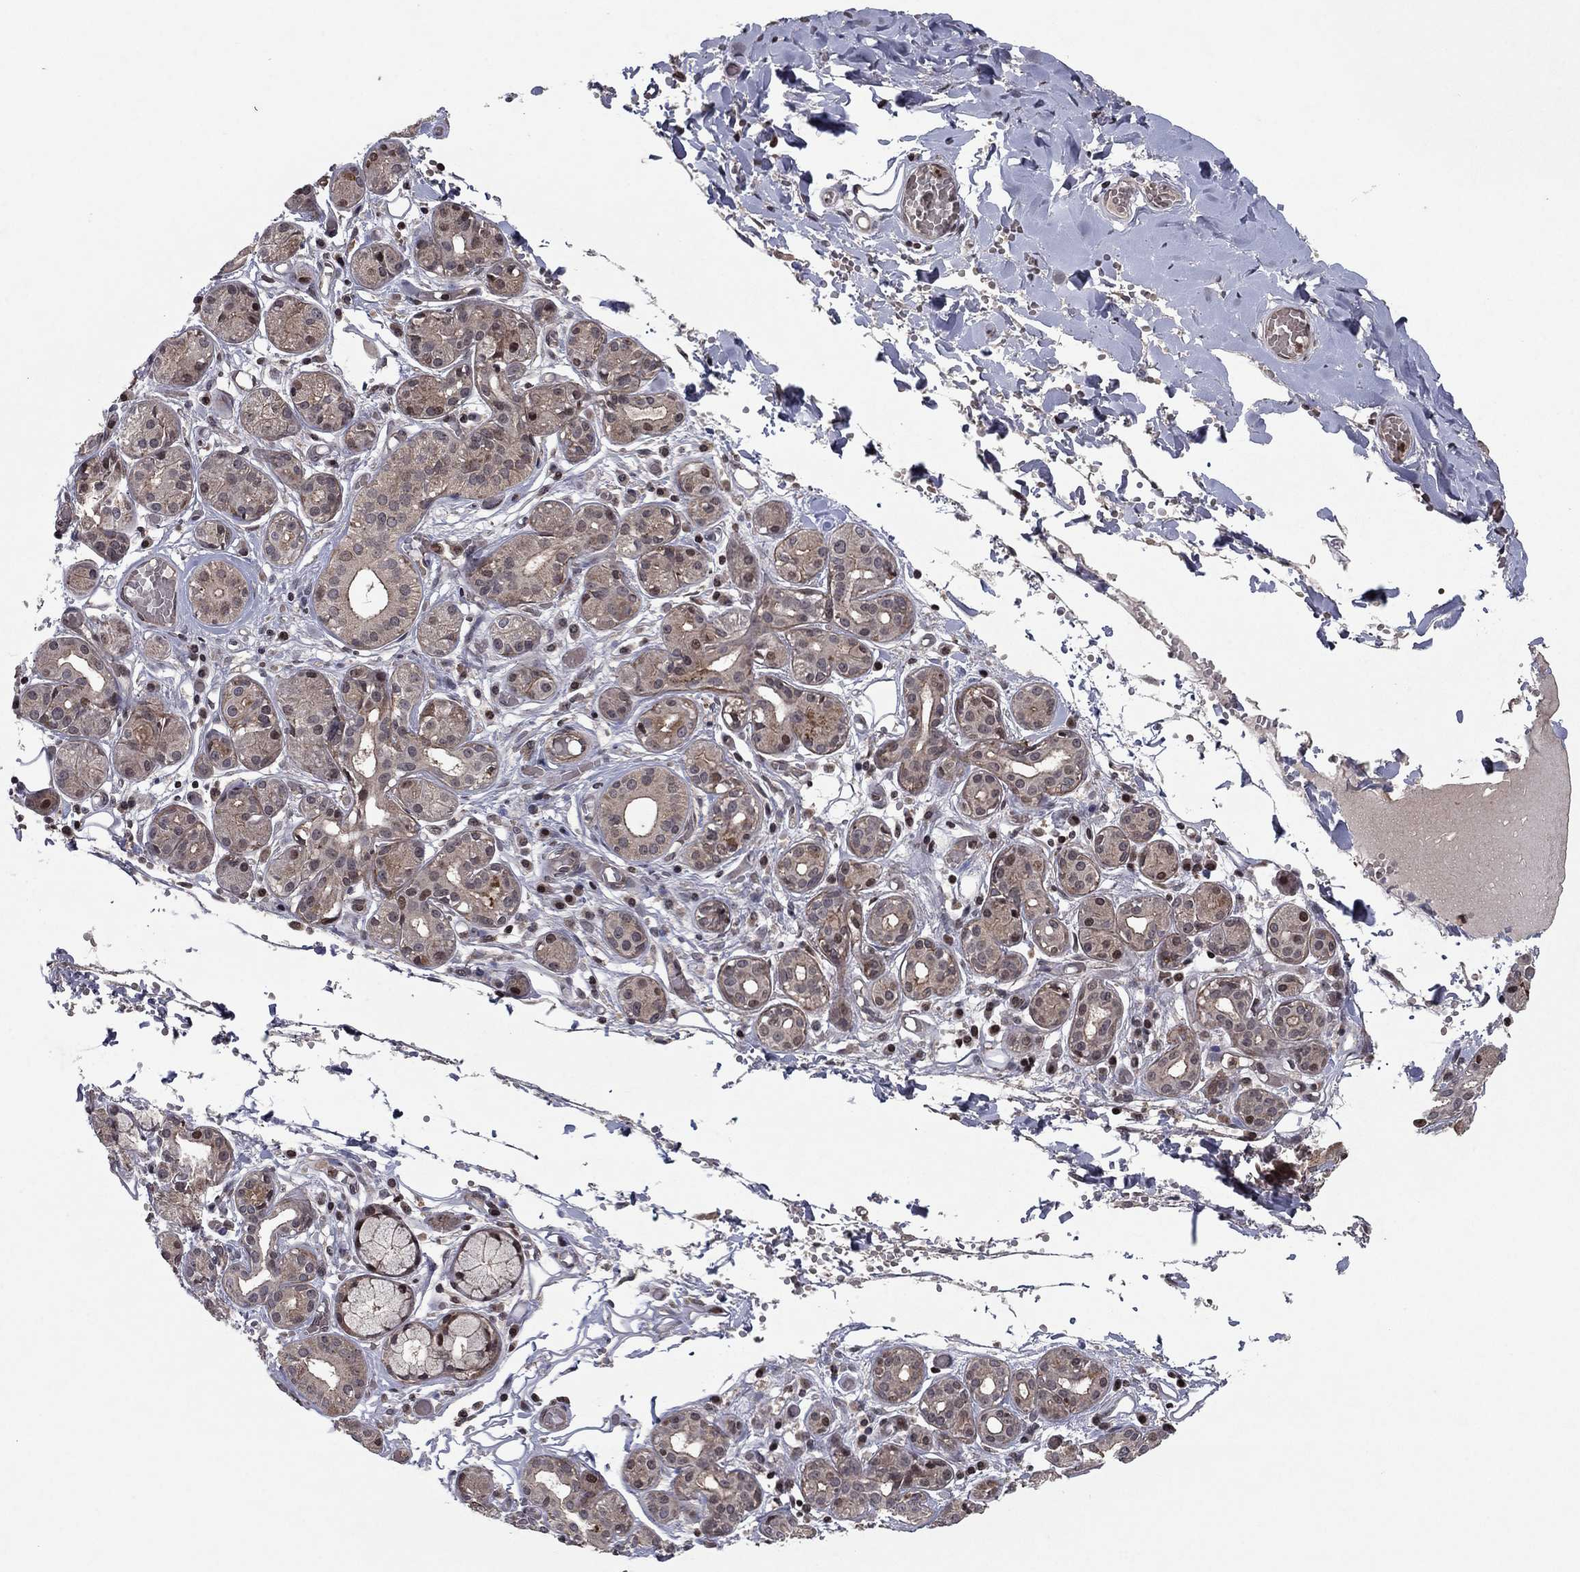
{"staining": {"intensity": "moderate", "quantity": "<25%", "location": "cytoplasmic/membranous"}, "tissue": "salivary gland", "cell_type": "Glandular cells", "image_type": "normal", "snomed": [{"axis": "morphology", "description": "Normal tissue, NOS"}, {"axis": "topography", "description": "Salivary gland"}, {"axis": "topography", "description": "Peripheral nerve tissue"}], "caption": "Immunohistochemistry (IHC) (DAB) staining of benign salivary gland exhibits moderate cytoplasmic/membranous protein positivity in about <25% of glandular cells.", "gene": "SORBS1", "patient": {"sex": "male", "age": 71}}